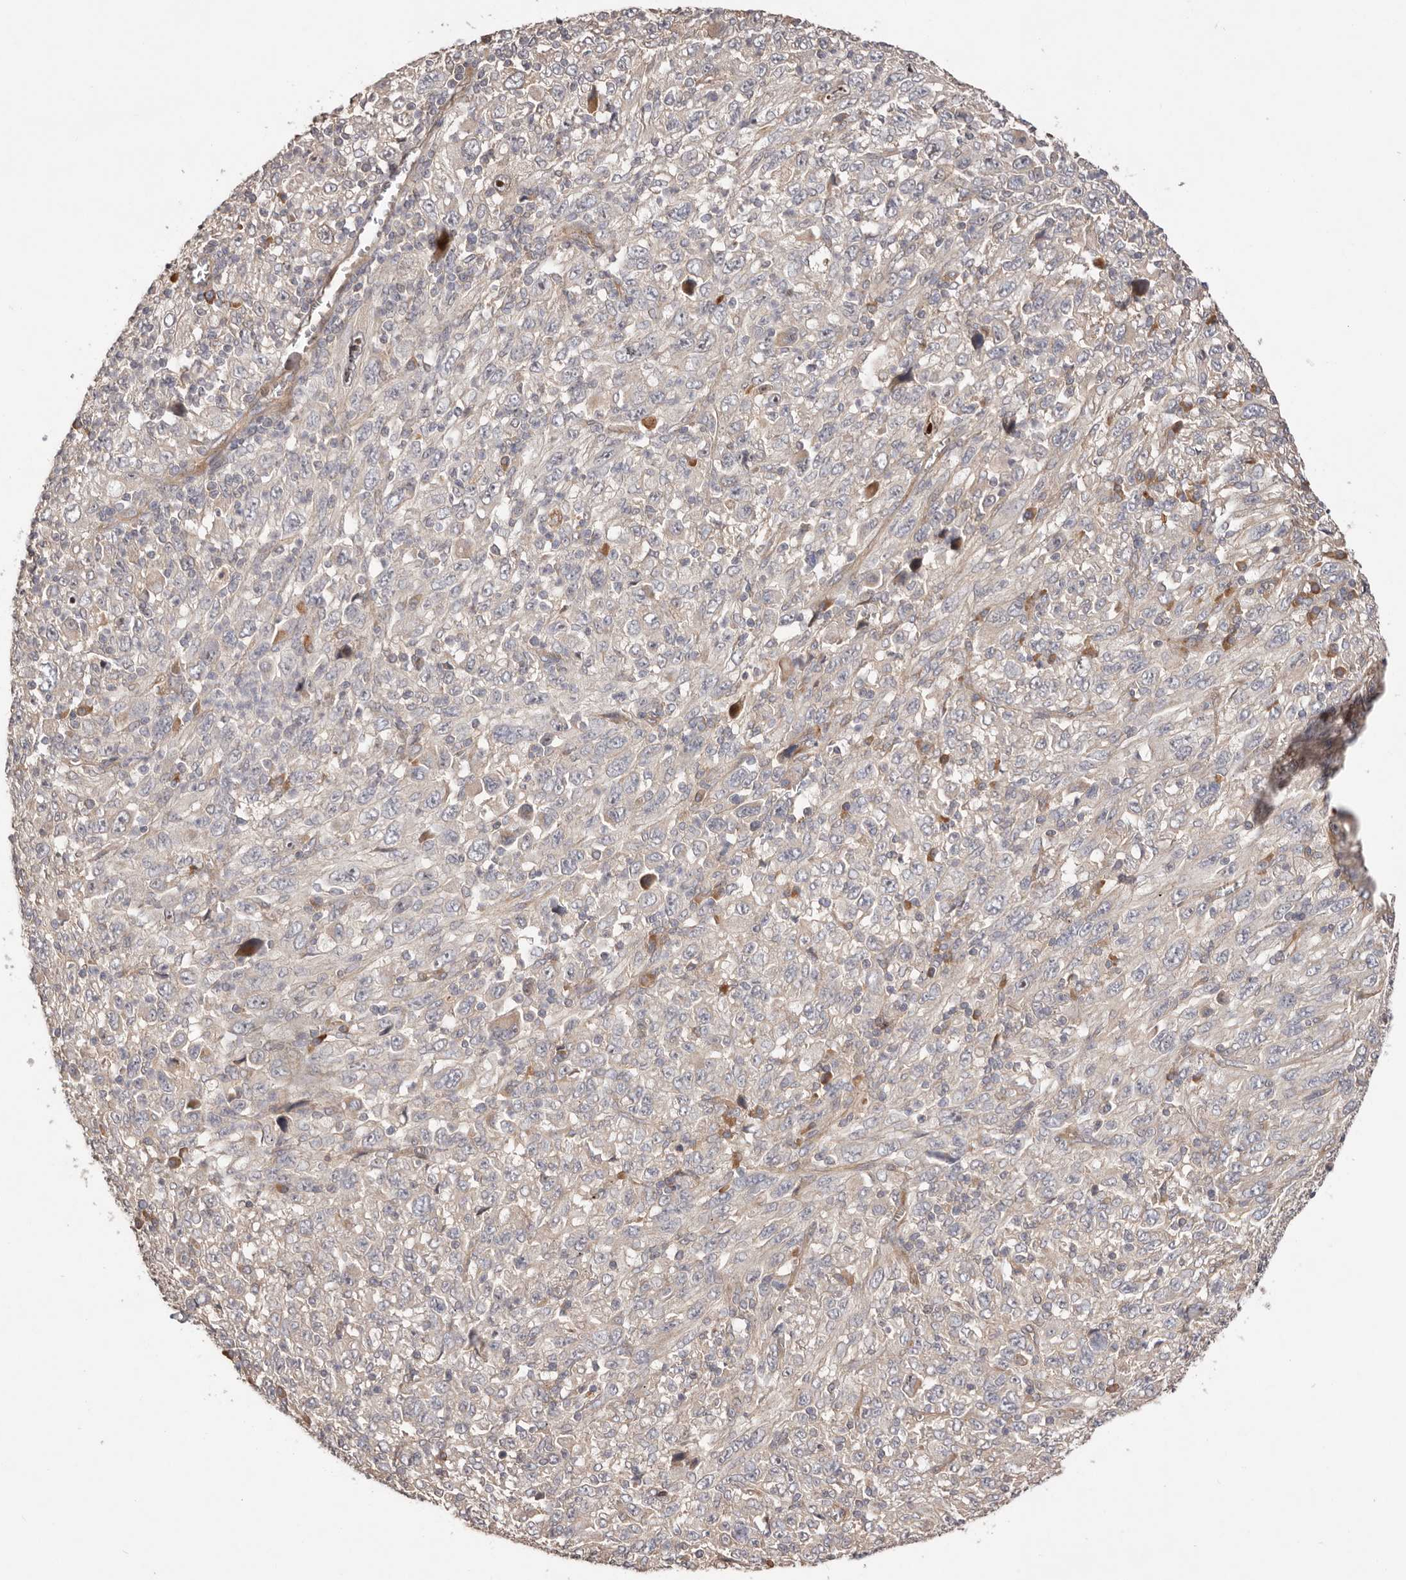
{"staining": {"intensity": "negative", "quantity": "none", "location": "none"}, "tissue": "melanoma", "cell_type": "Tumor cells", "image_type": "cancer", "snomed": [{"axis": "morphology", "description": "Malignant melanoma, Metastatic site"}, {"axis": "topography", "description": "Skin"}], "caption": "High power microscopy micrograph of an immunohistochemistry image of malignant melanoma (metastatic site), revealing no significant expression in tumor cells.", "gene": "DOP1A", "patient": {"sex": "female", "age": 56}}